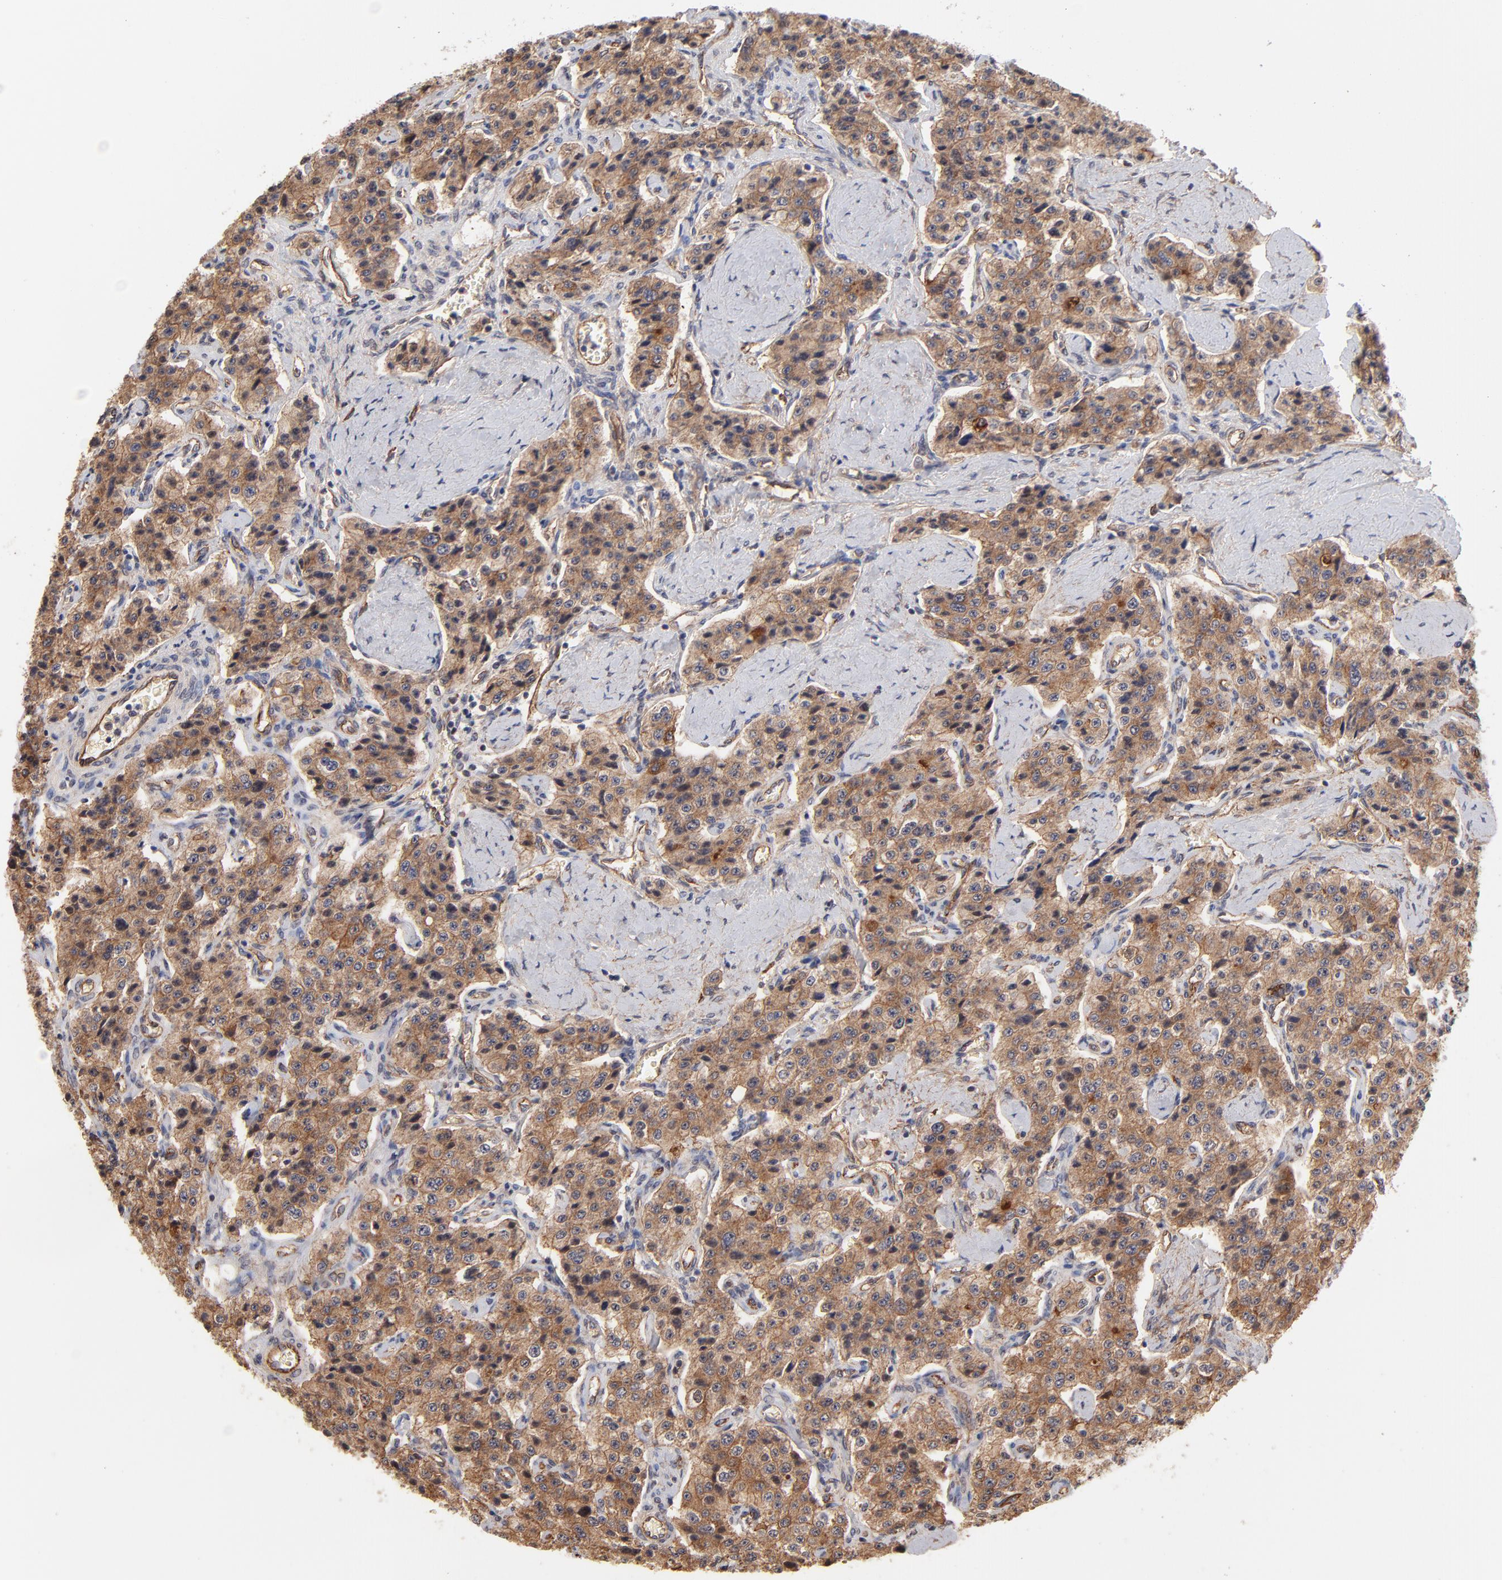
{"staining": {"intensity": "strong", "quantity": ">75%", "location": "cytoplasmic/membranous"}, "tissue": "carcinoid", "cell_type": "Tumor cells", "image_type": "cancer", "snomed": [{"axis": "morphology", "description": "Carcinoid, malignant, NOS"}, {"axis": "topography", "description": "Small intestine"}], "caption": "Brown immunohistochemical staining in malignant carcinoid displays strong cytoplasmic/membranous staining in about >75% of tumor cells. (Stains: DAB (3,3'-diaminobenzidine) in brown, nuclei in blue, Microscopy: brightfield microscopy at high magnification).", "gene": "STAP2", "patient": {"sex": "male", "age": 52}}